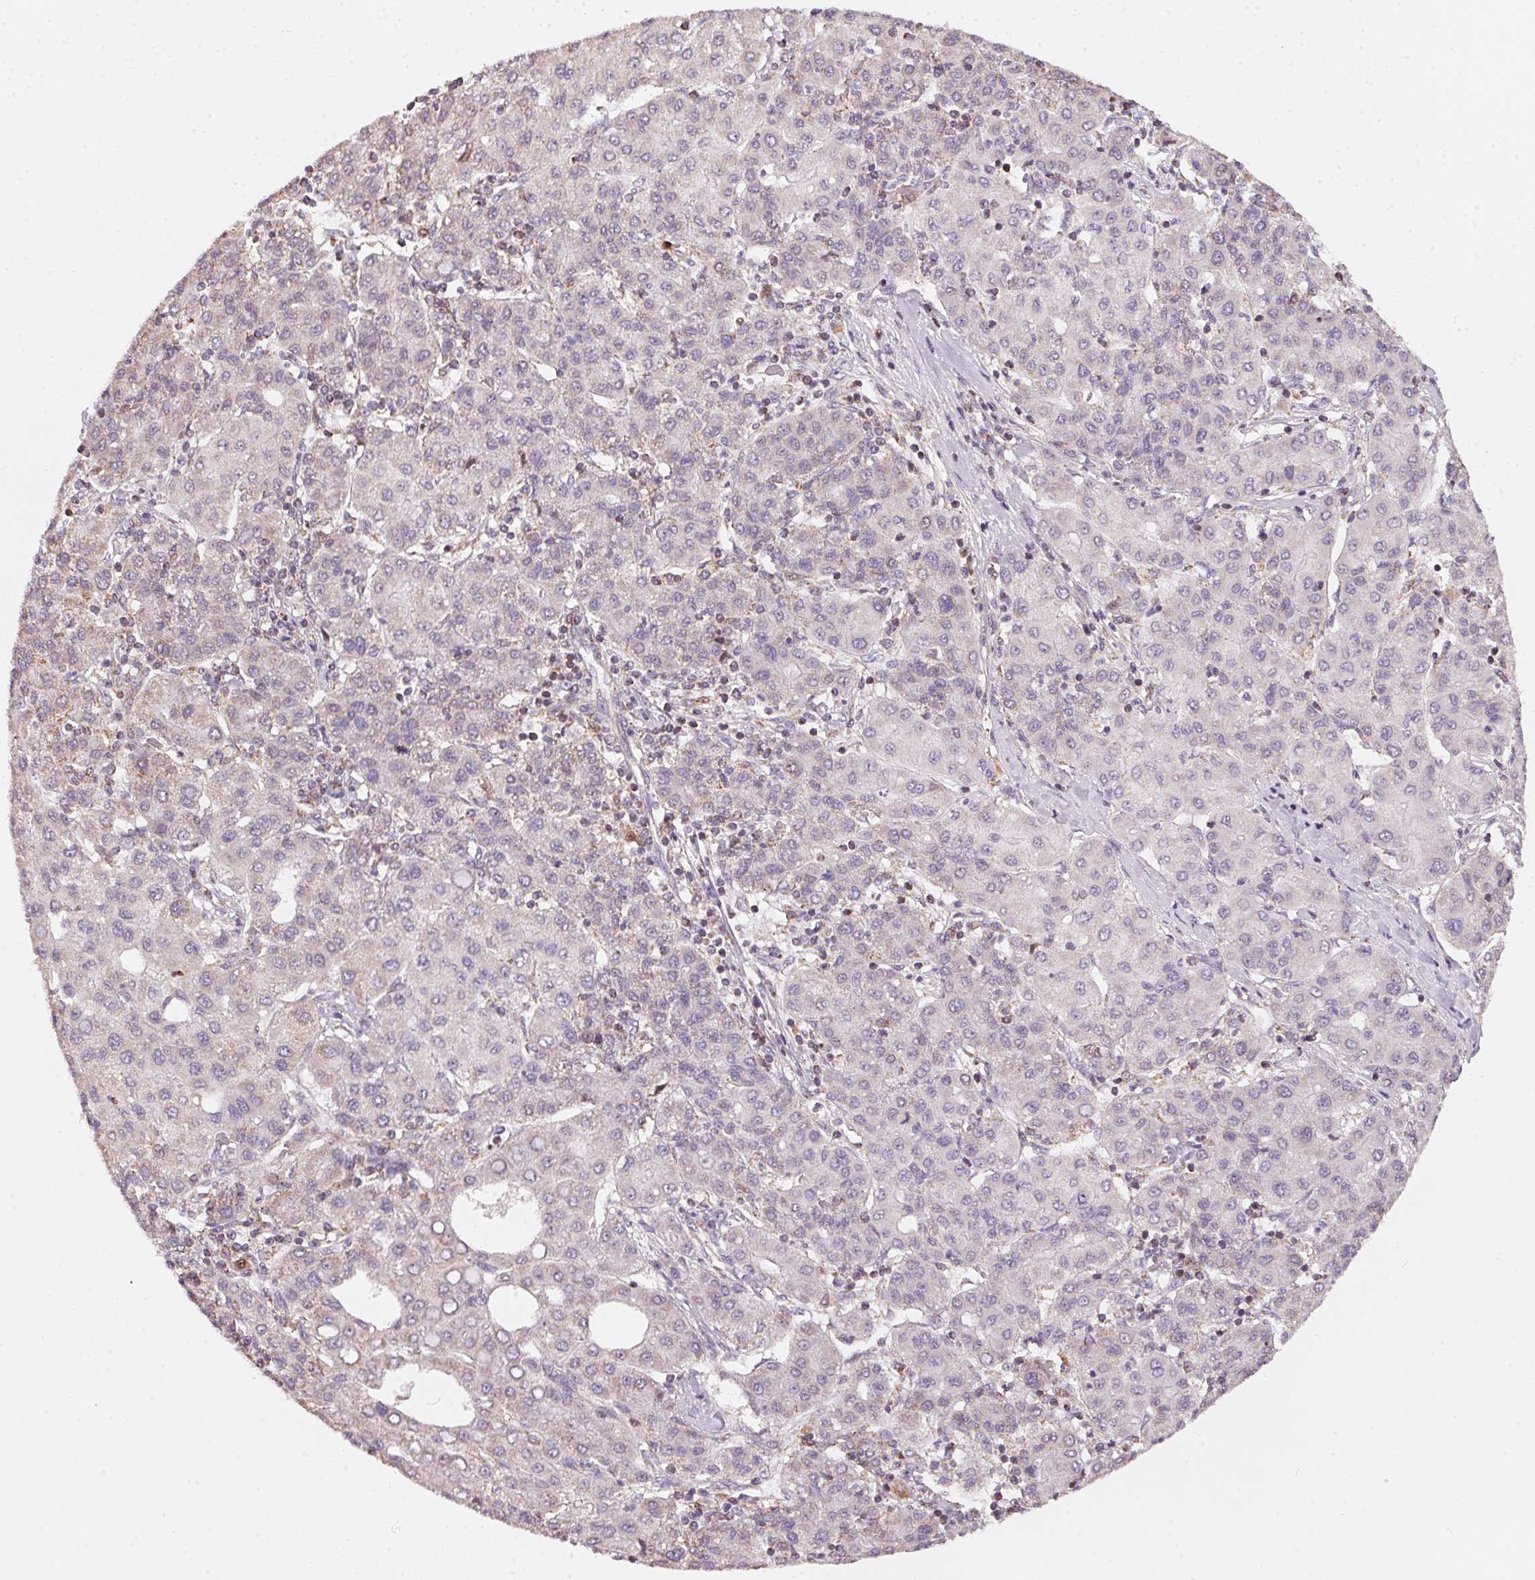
{"staining": {"intensity": "weak", "quantity": "<25%", "location": "cytoplasmic/membranous"}, "tissue": "liver cancer", "cell_type": "Tumor cells", "image_type": "cancer", "snomed": [{"axis": "morphology", "description": "Carcinoma, Hepatocellular, NOS"}, {"axis": "topography", "description": "Liver"}], "caption": "Immunohistochemistry (IHC) micrograph of liver cancer (hepatocellular carcinoma) stained for a protein (brown), which demonstrates no positivity in tumor cells.", "gene": "COQ7", "patient": {"sex": "male", "age": 65}}